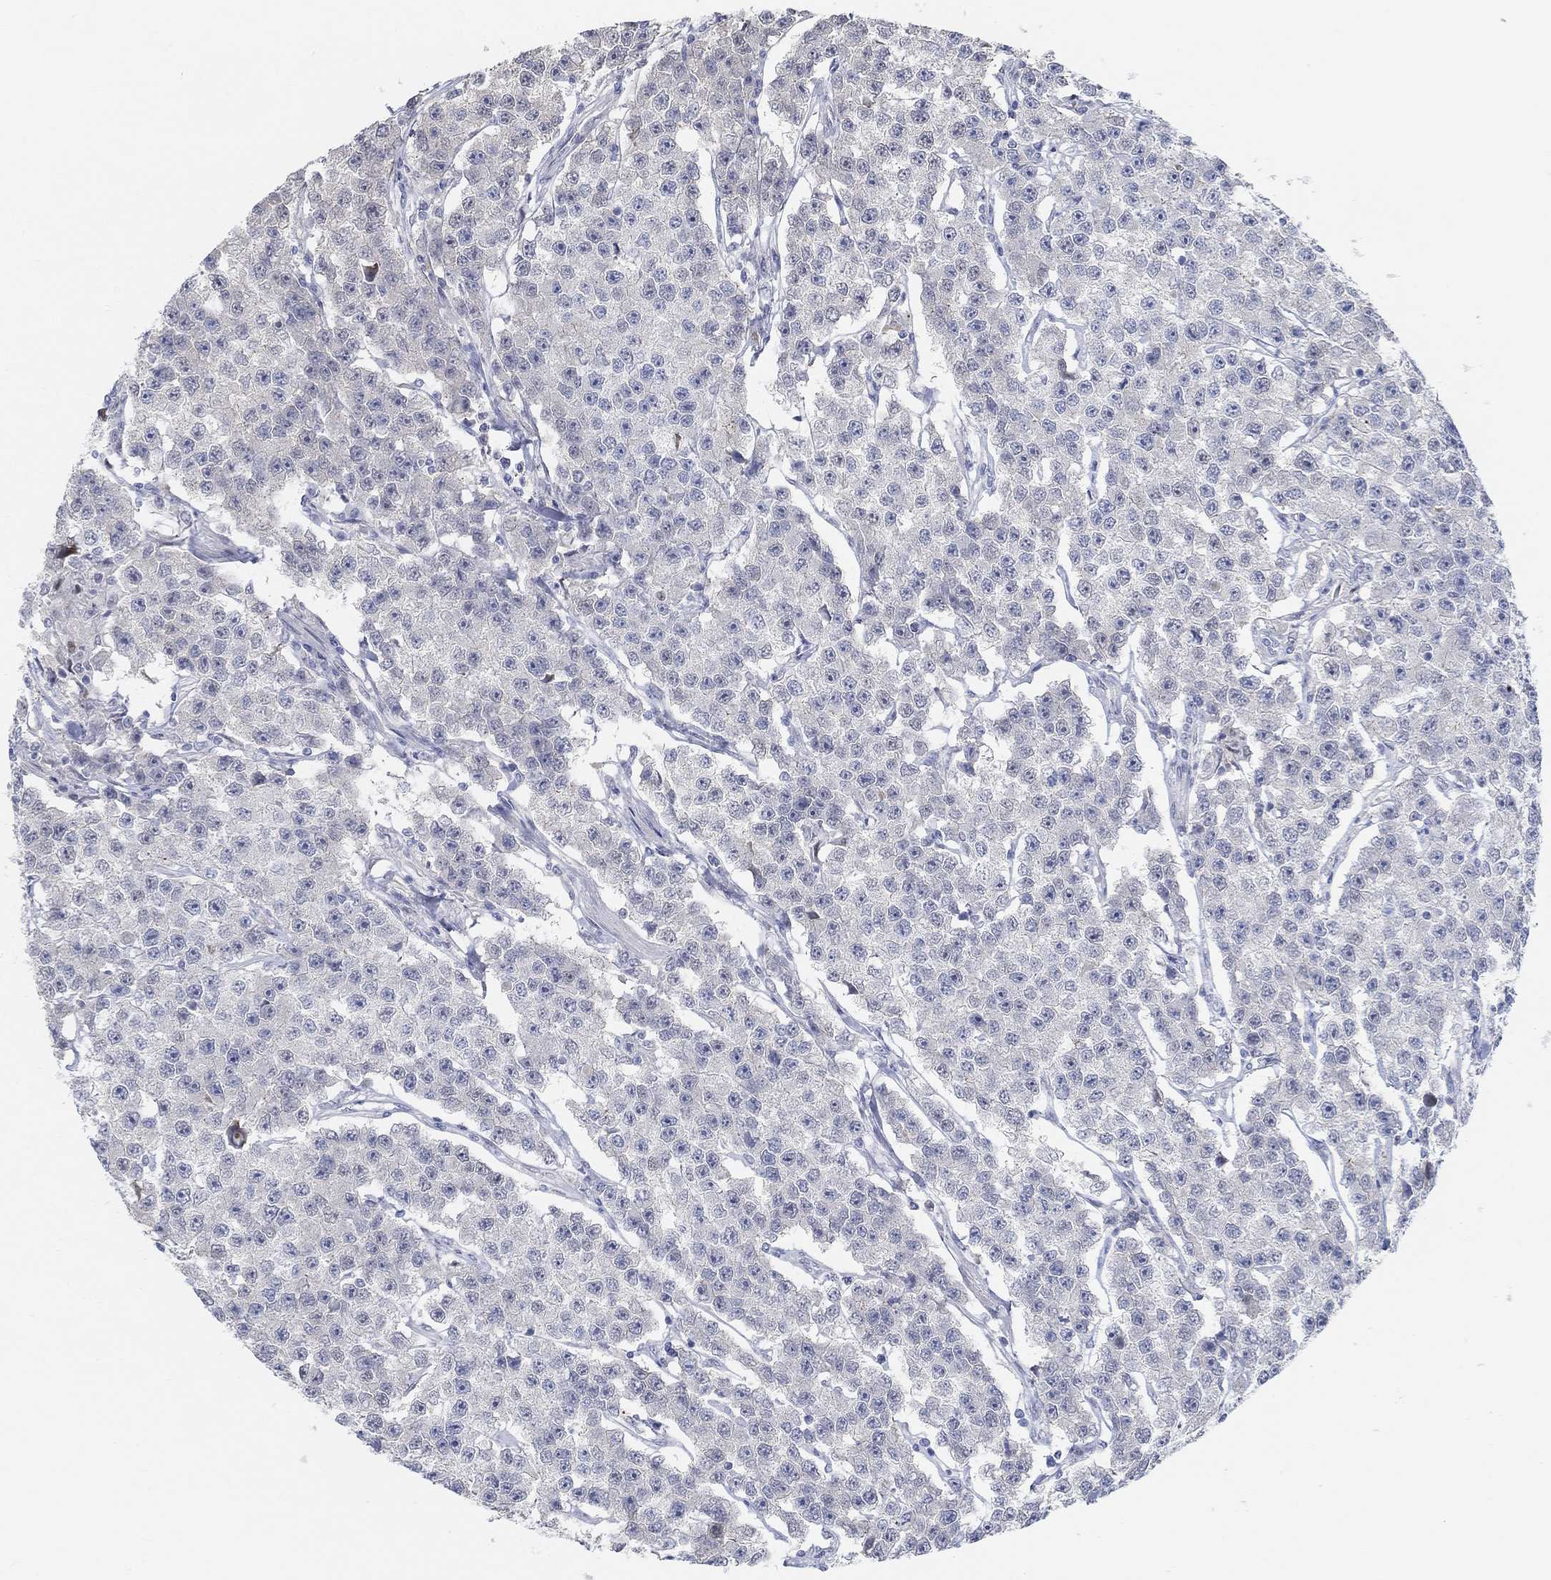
{"staining": {"intensity": "negative", "quantity": "none", "location": "none"}, "tissue": "testis cancer", "cell_type": "Tumor cells", "image_type": "cancer", "snomed": [{"axis": "morphology", "description": "Seminoma, NOS"}, {"axis": "topography", "description": "Testis"}], "caption": "An IHC image of seminoma (testis) is shown. There is no staining in tumor cells of seminoma (testis). (DAB IHC with hematoxylin counter stain).", "gene": "SNTG2", "patient": {"sex": "male", "age": 59}}